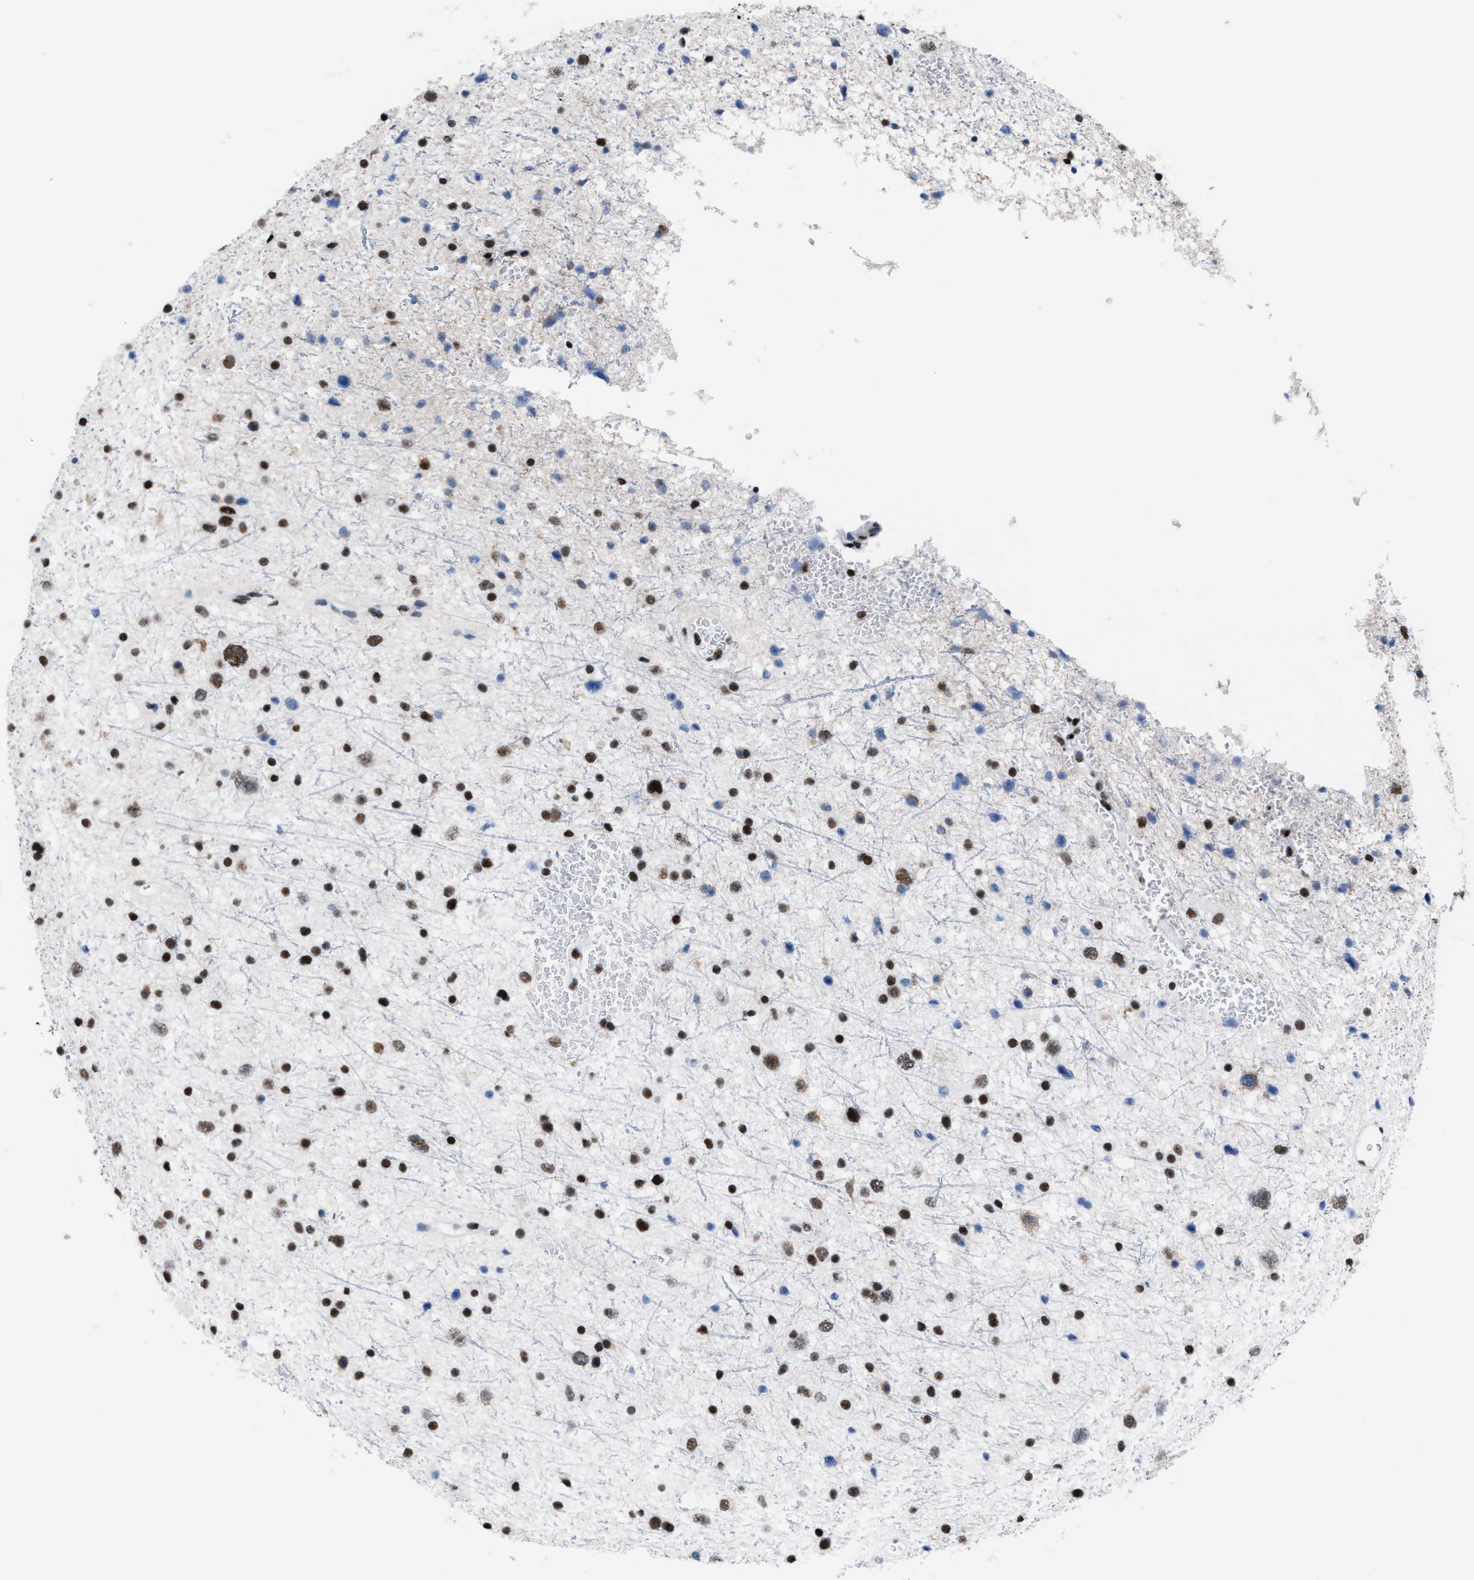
{"staining": {"intensity": "strong", "quantity": ">75%", "location": "nuclear"}, "tissue": "glioma", "cell_type": "Tumor cells", "image_type": "cancer", "snomed": [{"axis": "morphology", "description": "Glioma, malignant, Low grade"}, {"axis": "topography", "description": "Brain"}], "caption": "Immunohistochemistry image of neoplastic tissue: human glioma stained using IHC reveals high levels of strong protein expression localized specifically in the nuclear of tumor cells, appearing as a nuclear brown color.", "gene": "CCAR2", "patient": {"sex": "female", "age": 37}}